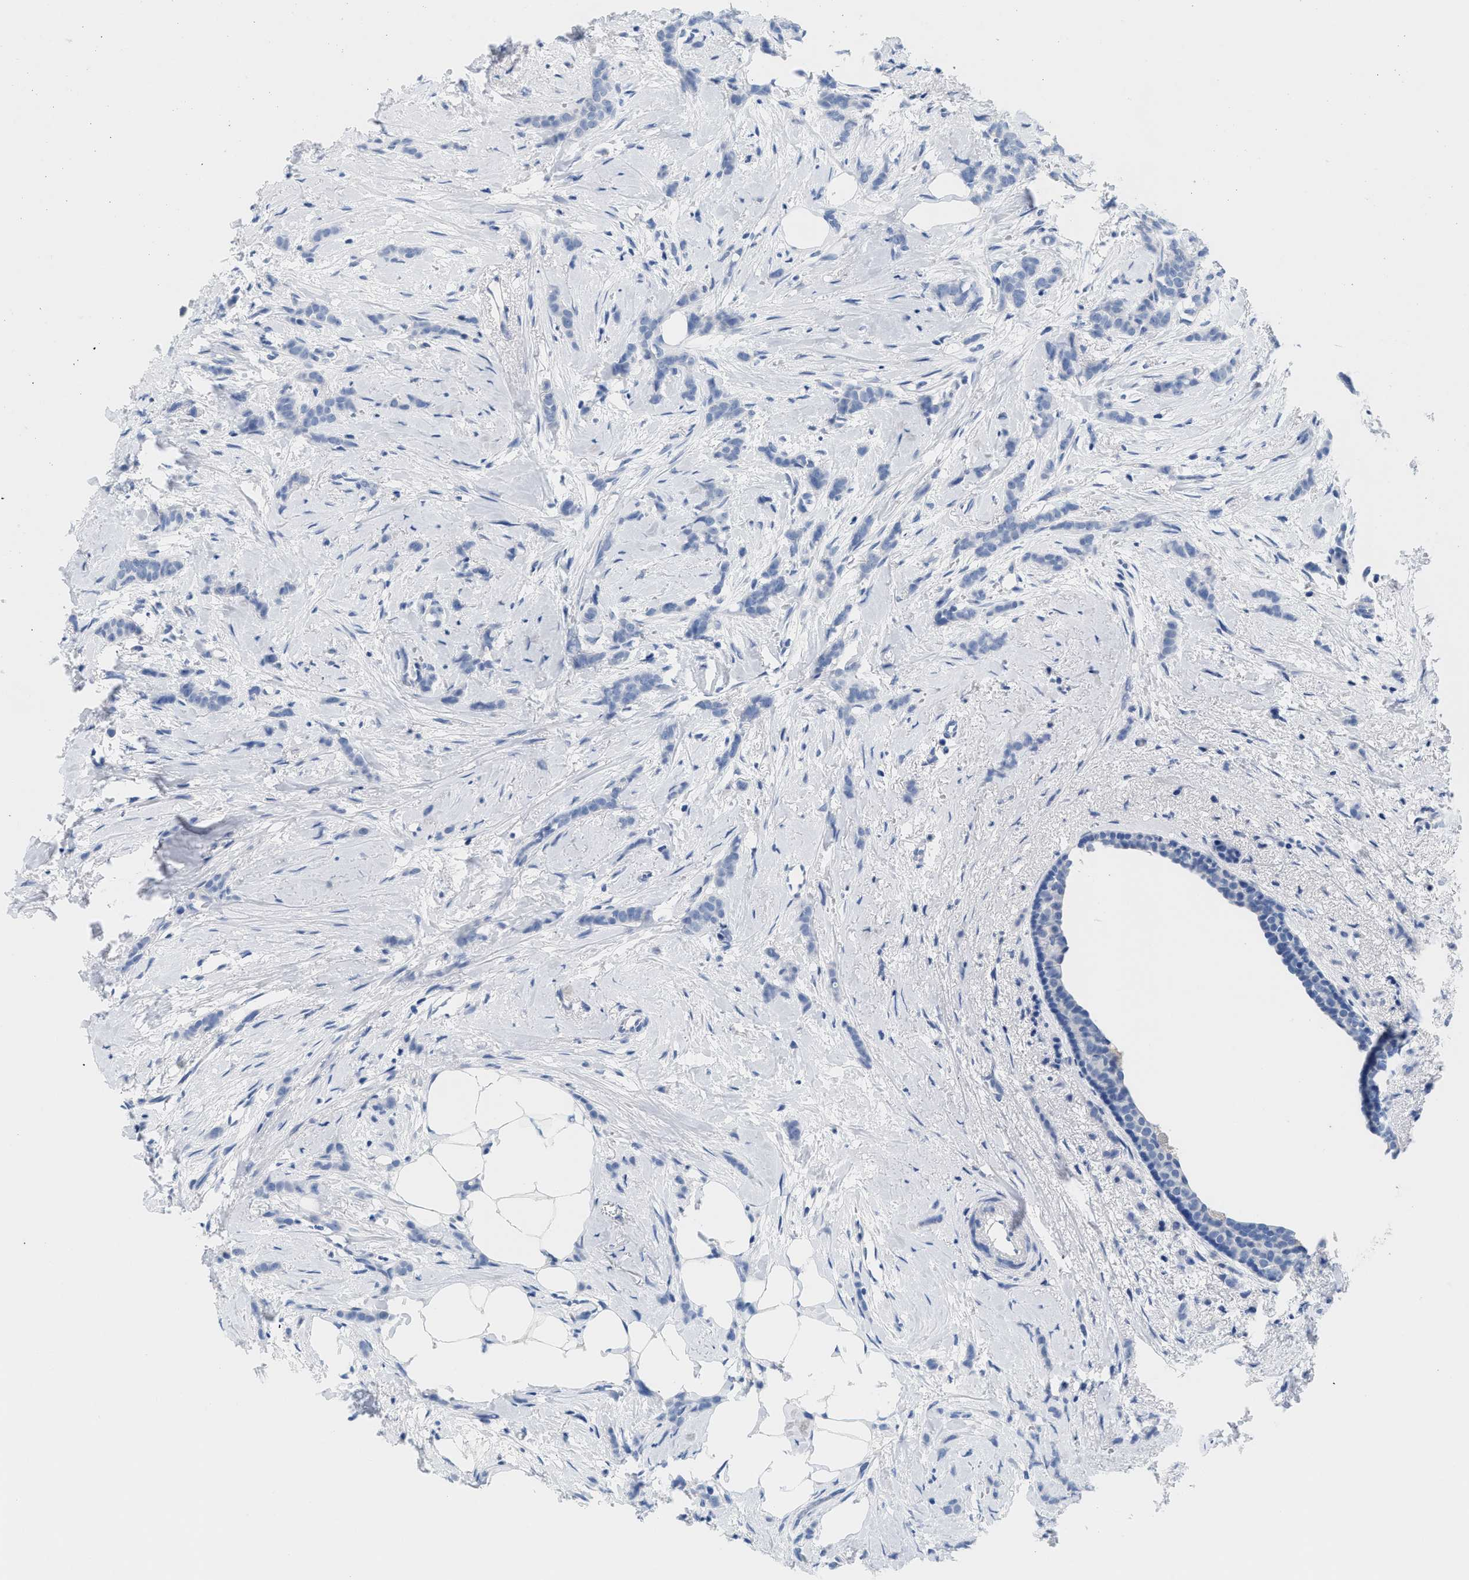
{"staining": {"intensity": "negative", "quantity": "none", "location": "none"}, "tissue": "breast cancer", "cell_type": "Tumor cells", "image_type": "cancer", "snomed": [{"axis": "morphology", "description": "Lobular carcinoma, in situ"}, {"axis": "morphology", "description": "Lobular carcinoma"}, {"axis": "topography", "description": "Breast"}], "caption": "Tumor cells show no significant expression in lobular carcinoma in situ (breast).", "gene": "CR1", "patient": {"sex": "female", "age": 41}}